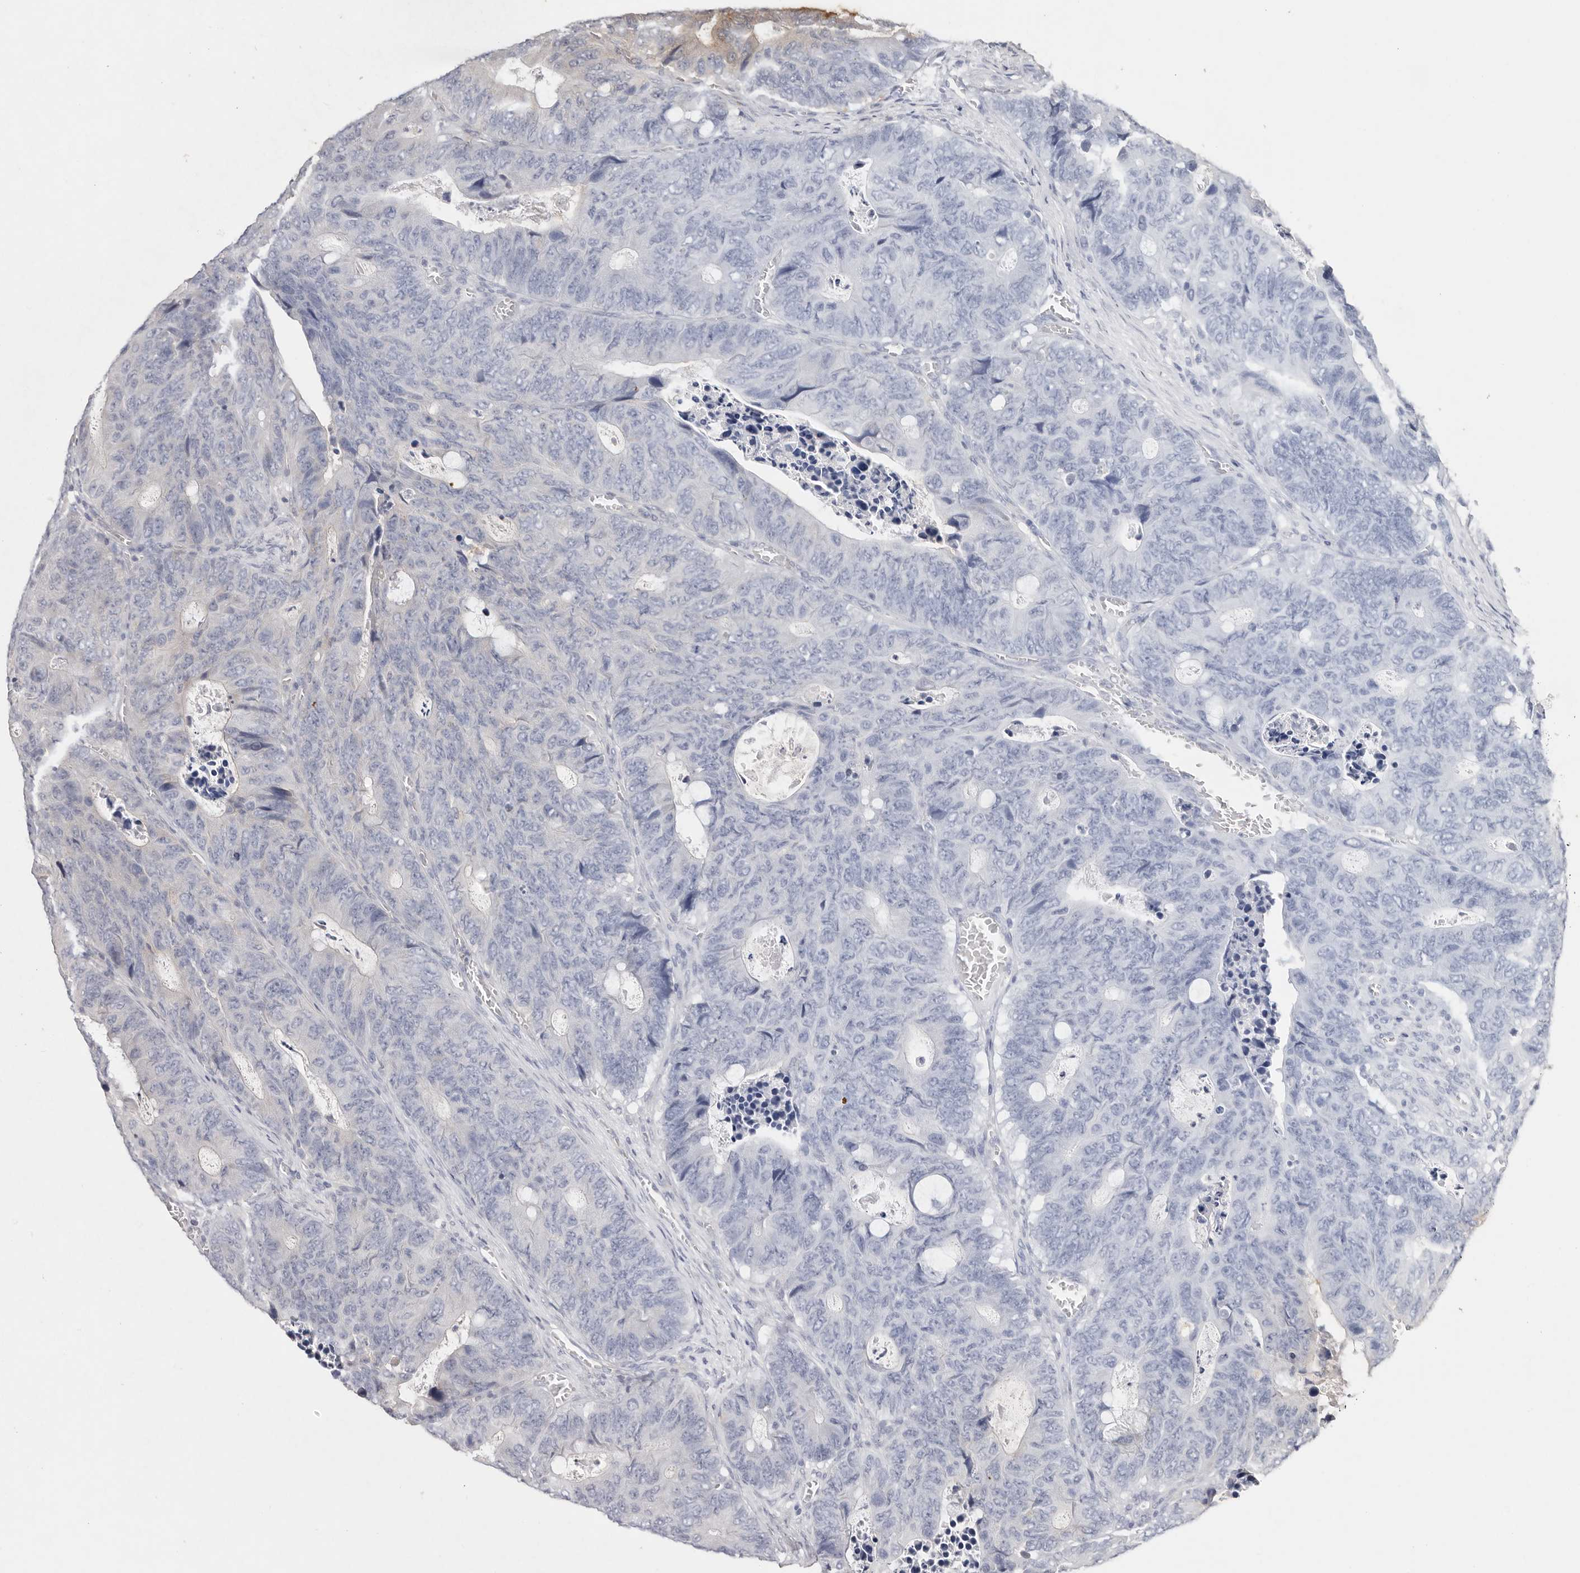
{"staining": {"intensity": "negative", "quantity": "none", "location": "none"}, "tissue": "colorectal cancer", "cell_type": "Tumor cells", "image_type": "cancer", "snomed": [{"axis": "morphology", "description": "Adenocarcinoma, NOS"}, {"axis": "topography", "description": "Colon"}], "caption": "This is a photomicrograph of immunohistochemistry staining of colorectal cancer (adenocarcinoma), which shows no expression in tumor cells.", "gene": "THBS3", "patient": {"sex": "male", "age": 87}}